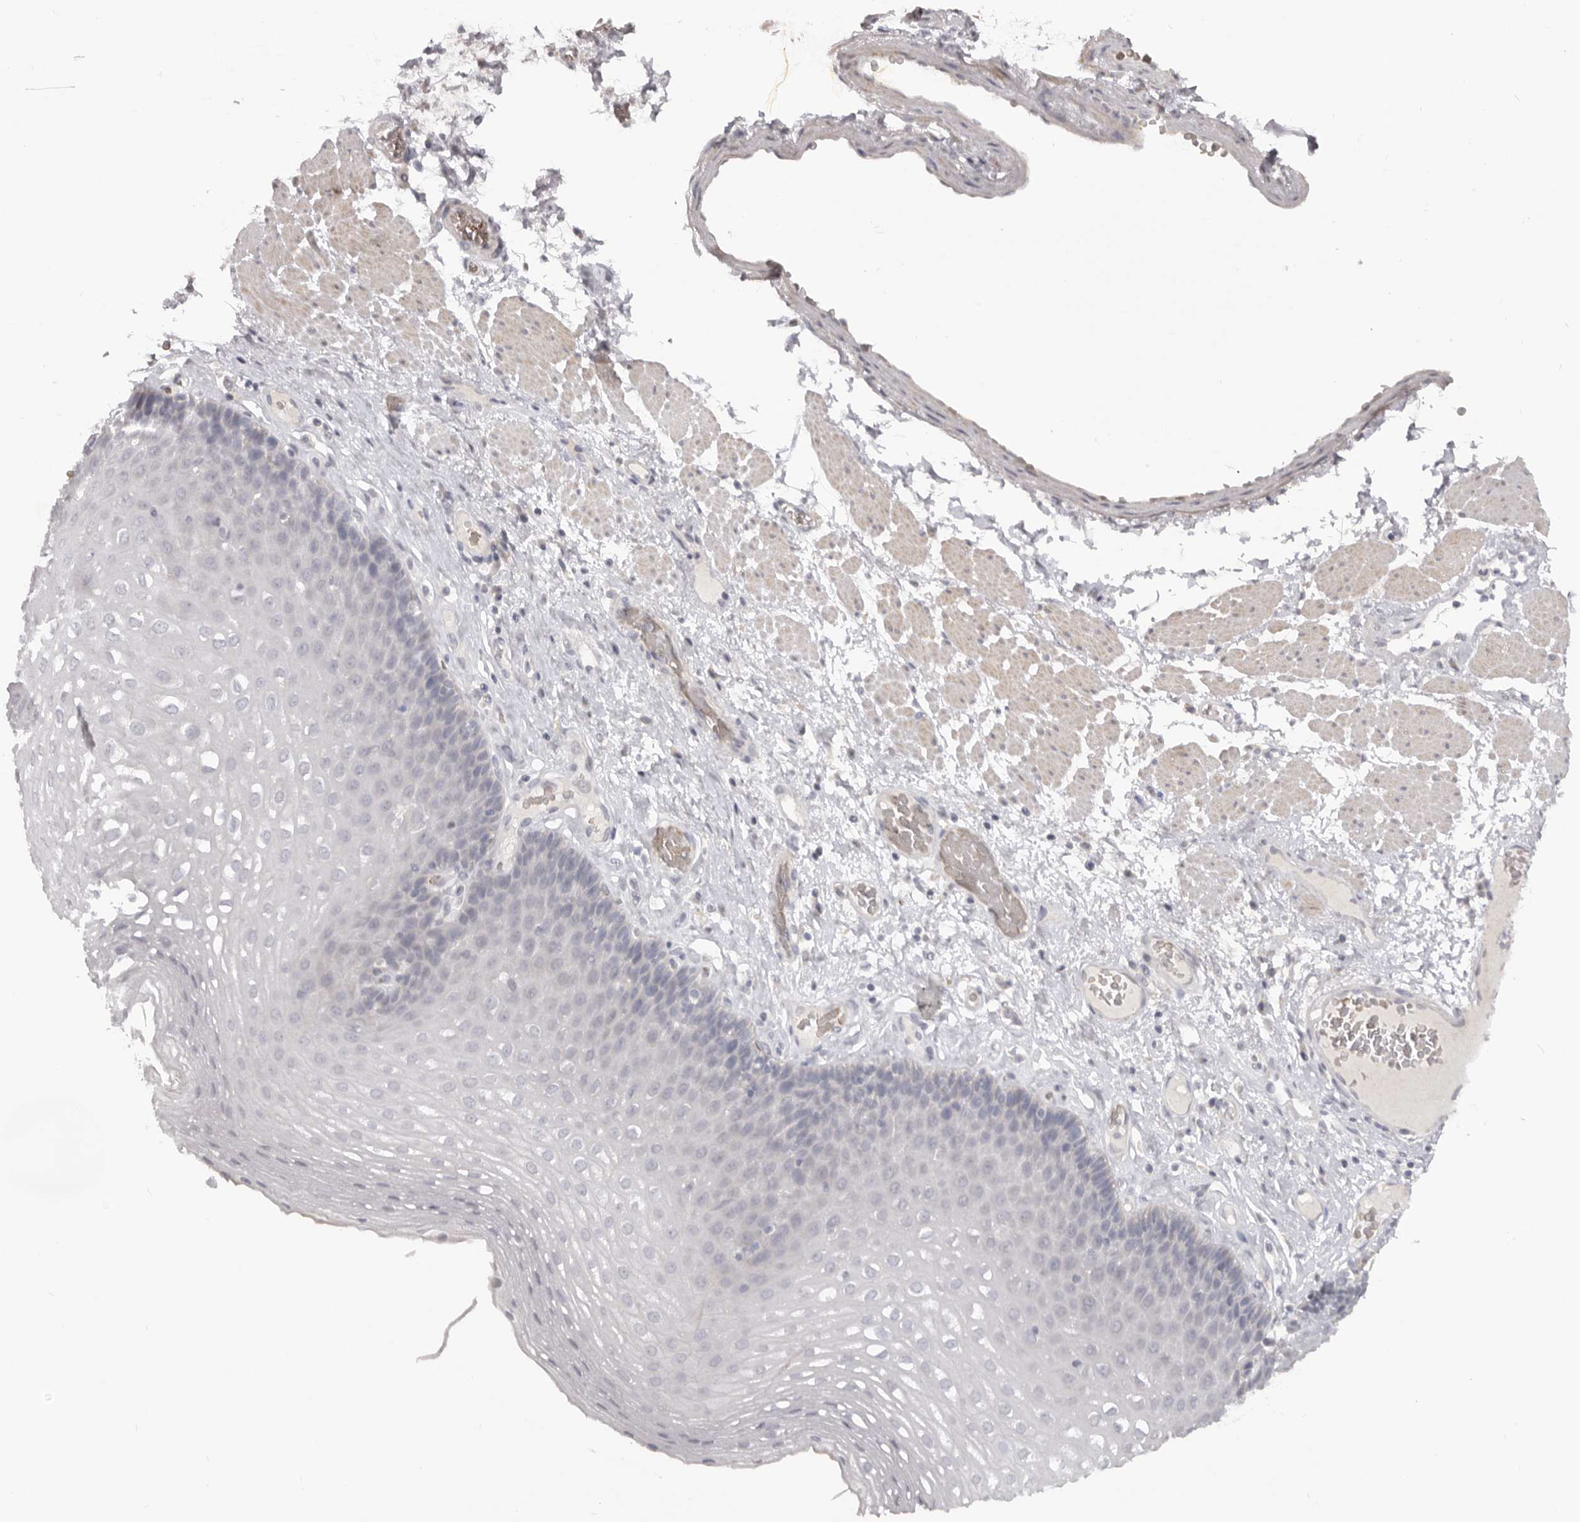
{"staining": {"intensity": "negative", "quantity": "none", "location": "none"}, "tissue": "esophagus", "cell_type": "Squamous epithelial cells", "image_type": "normal", "snomed": [{"axis": "morphology", "description": "Normal tissue, NOS"}, {"axis": "topography", "description": "Esophagus"}], "caption": "Image shows no significant protein positivity in squamous epithelial cells of benign esophagus. (DAB (3,3'-diaminobenzidine) immunohistochemistry (IHC) with hematoxylin counter stain).", "gene": "TNR", "patient": {"sex": "female", "age": 66}}